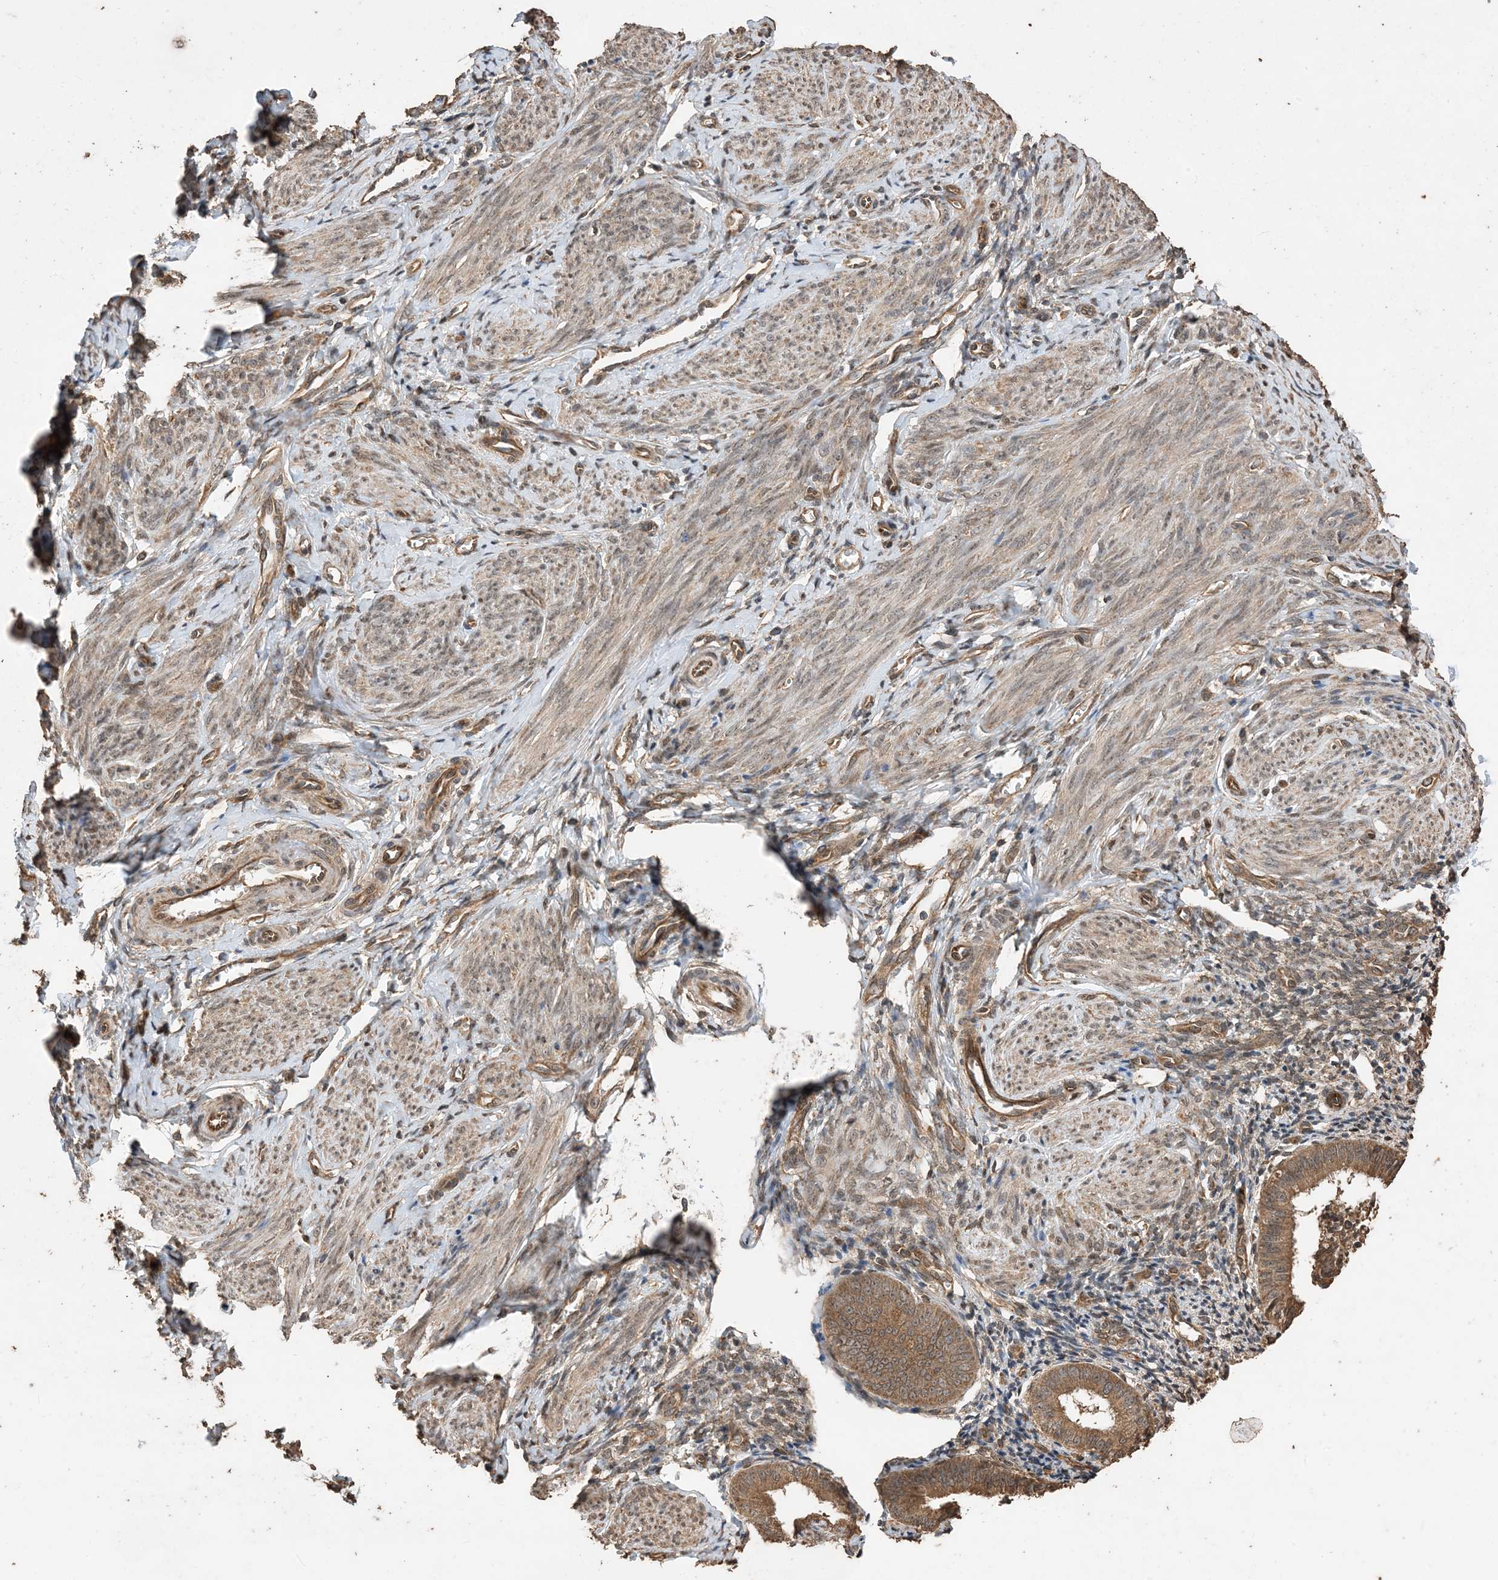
{"staining": {"intensity": "negative", "quantity": "none", "location": "none"}, "tissue": "endometrium", "cell_type": "Cells in endometrial stroma", "image_type": "normal", "snomed": [{"axis": "morphology", "description": "Normal tissue, NOS"}, {"axis": "topography", "description": "Uterus"}, {"axis": "topography", "description": "Endometrium"}], "caption": "IHC photomicrograph of normal endometrium stained for a protein (brown), which demonstrates no expression in cells in endometrial stroma.", "gene": "ZKSCAN5", "patient": {"sex": "female", "age": 48}}